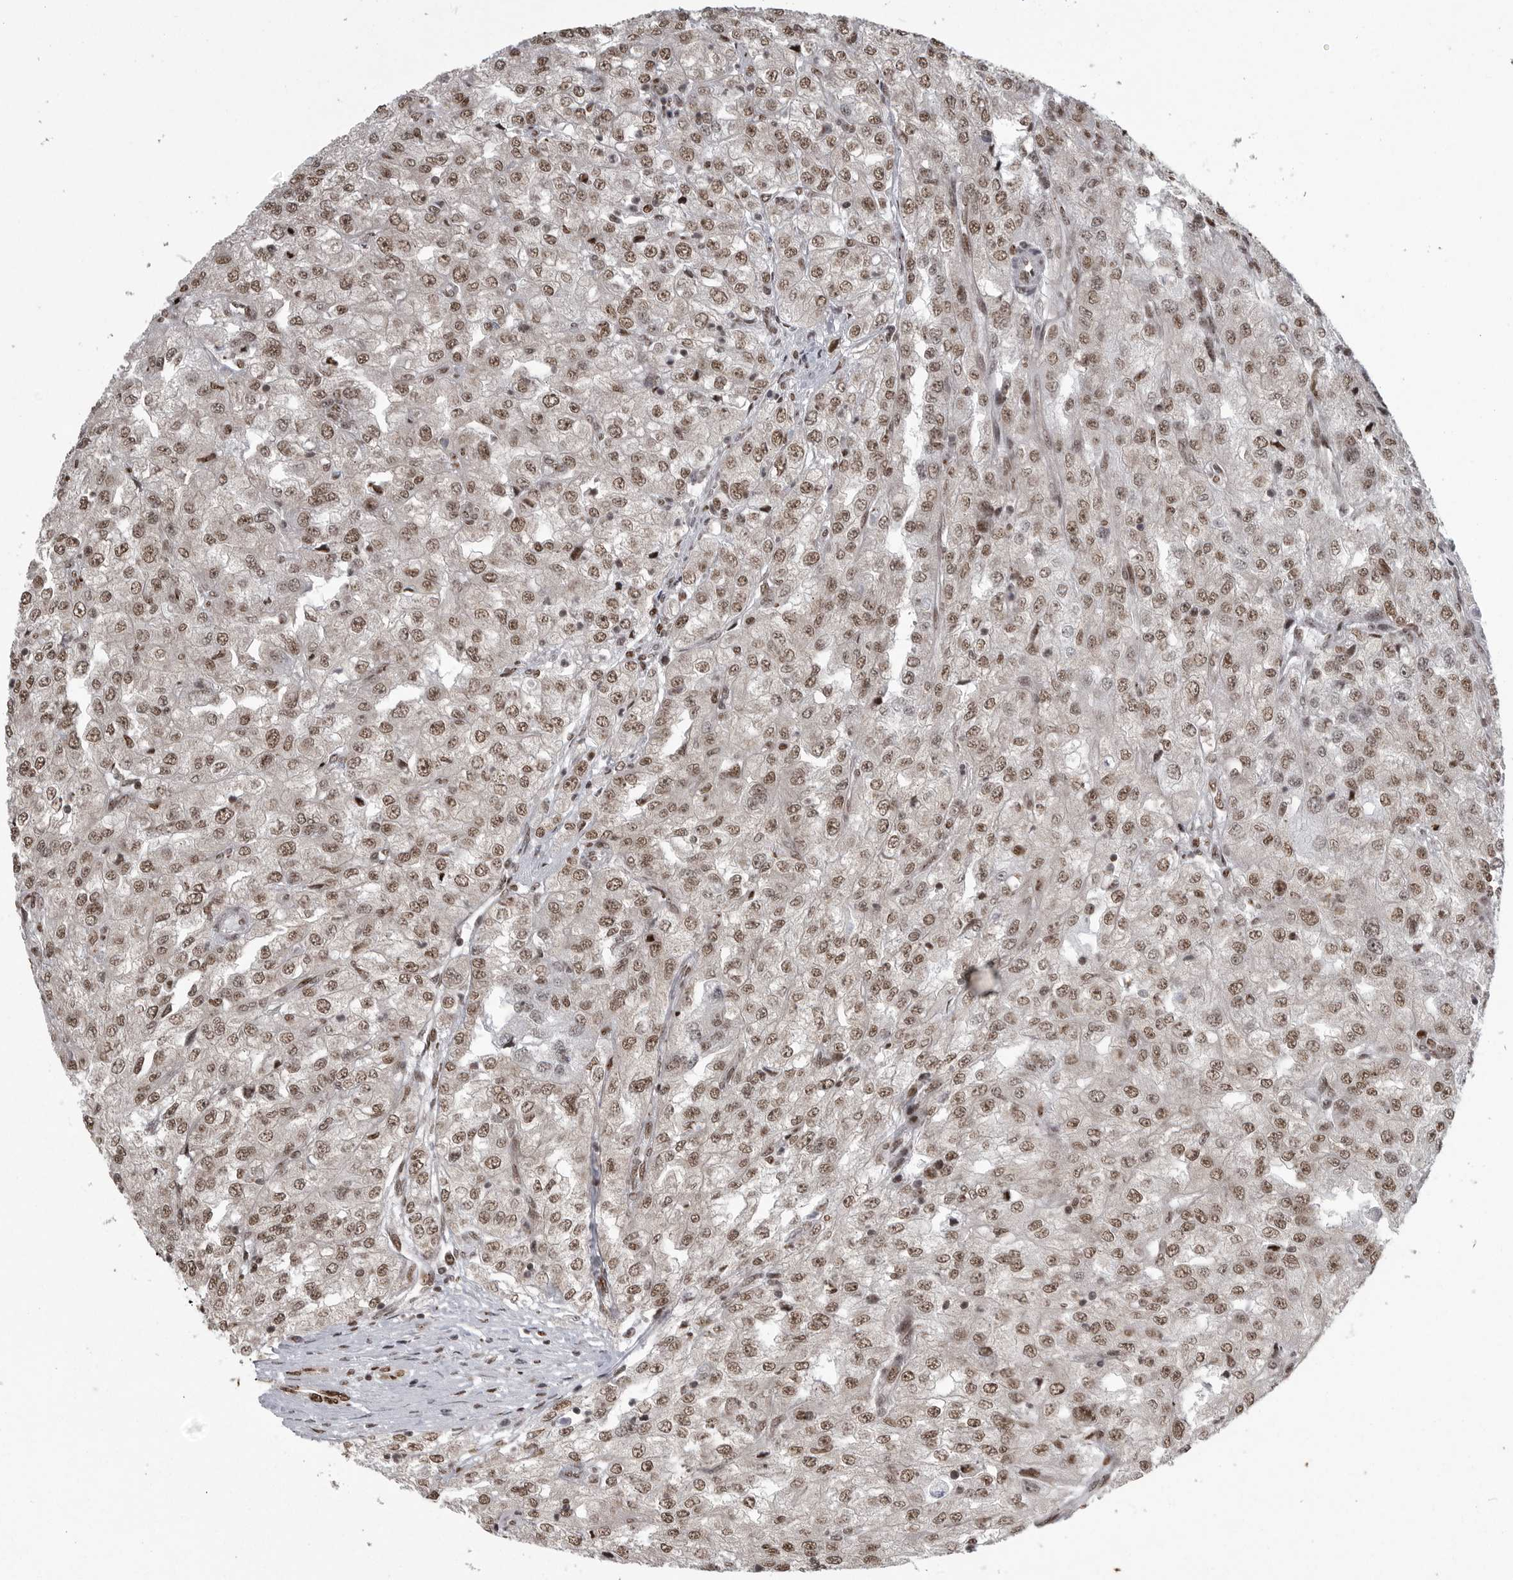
{"staining": {"intensity": "moderate", "quantity": ">75%", "location": "nuclear"}, "tissue": "renal cancer", "cell_type": "Tumor cells", "image_type": "cancer", "snomed": [{"axis": "morphology", "description": "Adenocarcinoma, NOS"}, {"axis": "topography", "description": "Kidney"}], "caption": "IHC micrograph of neoplastic tissue: human adenocarcinoma (renal) stained using IHC shows medium levels of moderate protein expression localized specifically in the nuclear of tumor cells, appearing as a nuclear brown color.", "gene": "YAF2", "patient": {"sex": "female", "age": 54}}